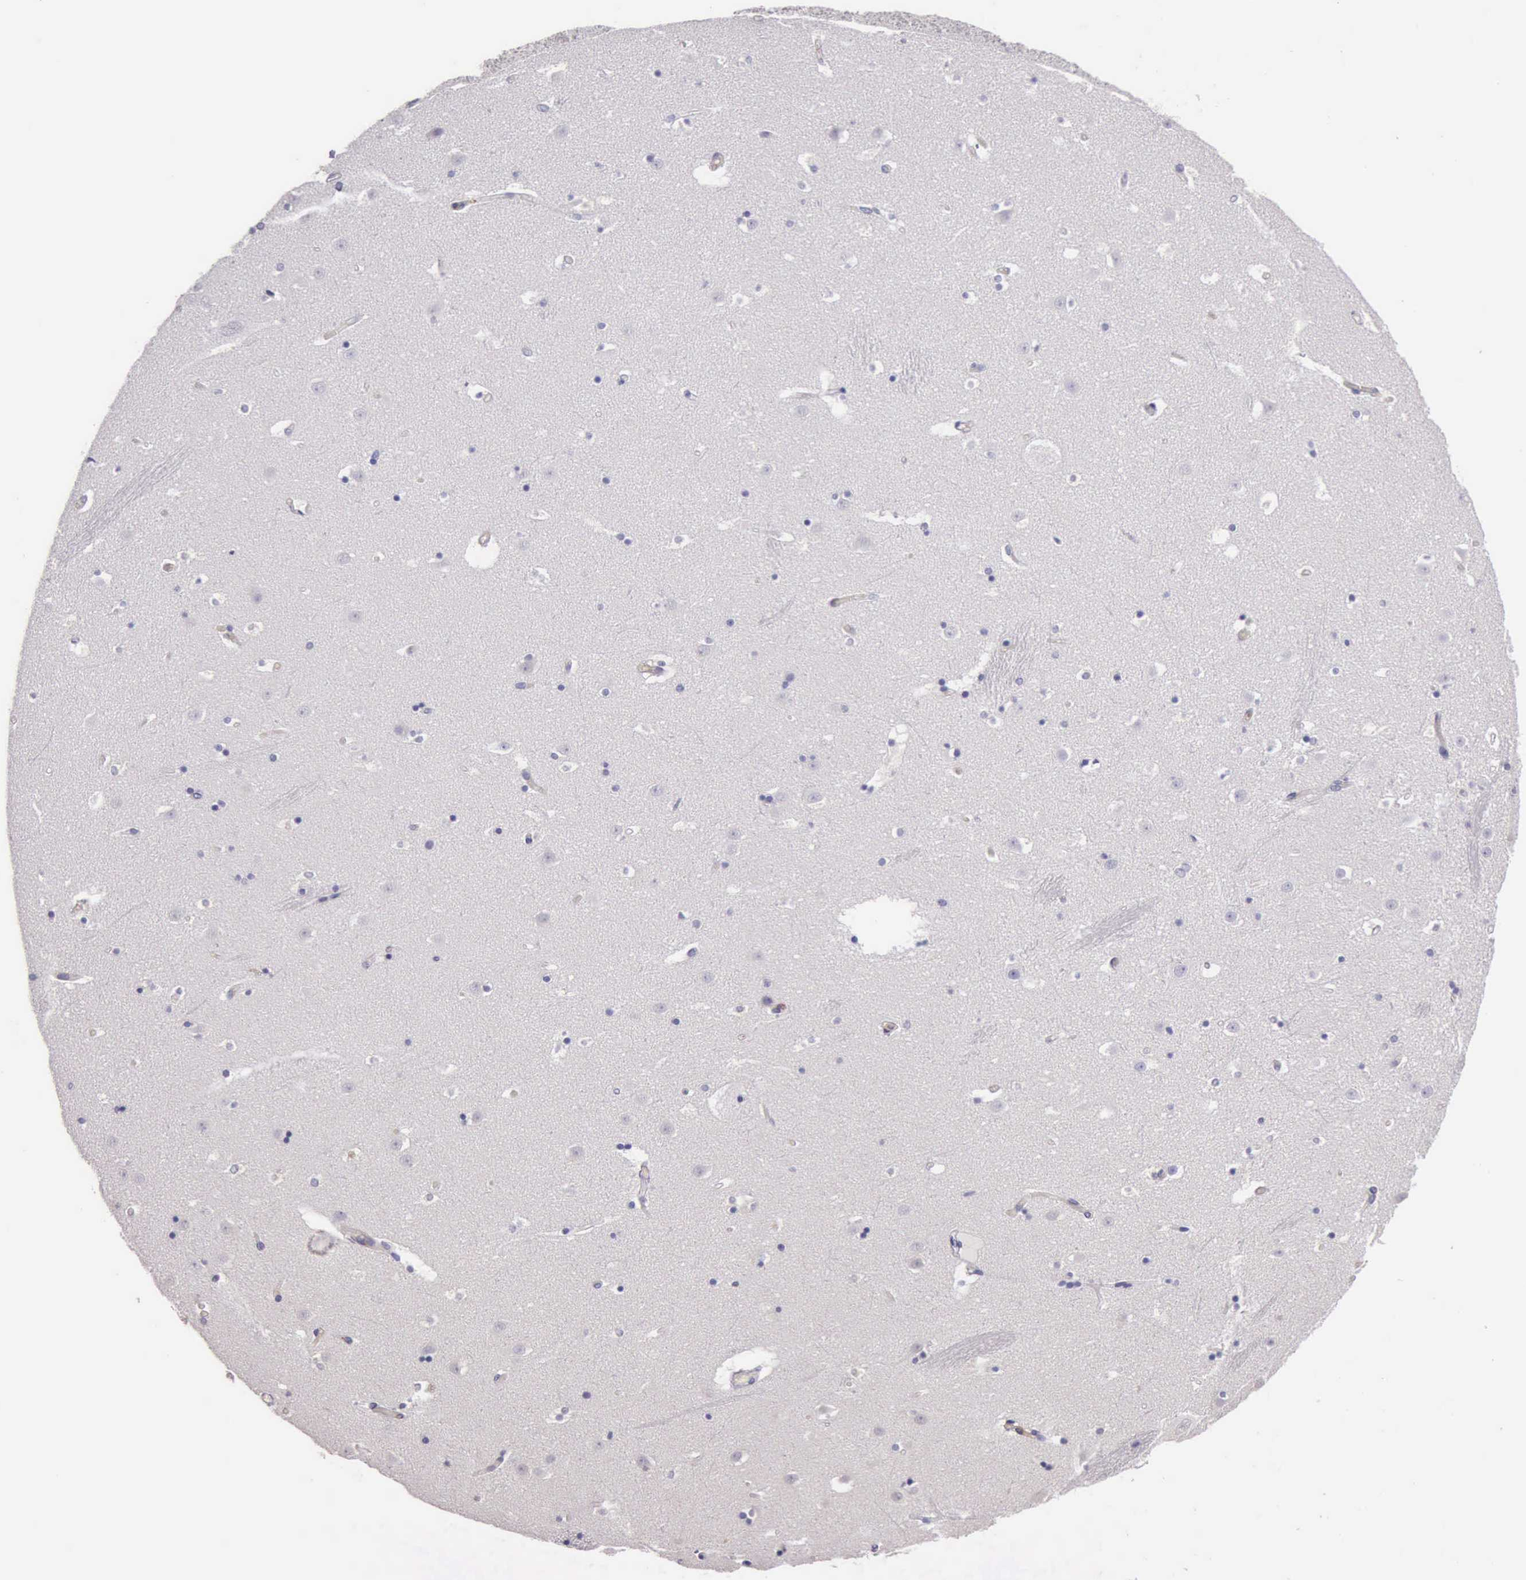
{"staining": {"intensity": "negative", "quantity": "none", "location": "none"}, "tissue": "caudate", "cell_type": "Glial cells", "image_type": "normal", "snomed": [{"axis": "morphology", "description": "Normal tissue, NOS"}, {"axis": "topography", "description": "Lateral ventricle wall"}], "caption": "Immunohistochemistry of unremarkable human caudate demonstrates no staining in glial cells. The staining is performed using DAB (3,3'-diaminobenzidine) brown chromogen with nuclei counter-stained in using hematoxylin.", "gene": "TCEANC", "patient": {"sex": "male", "age": 45}}